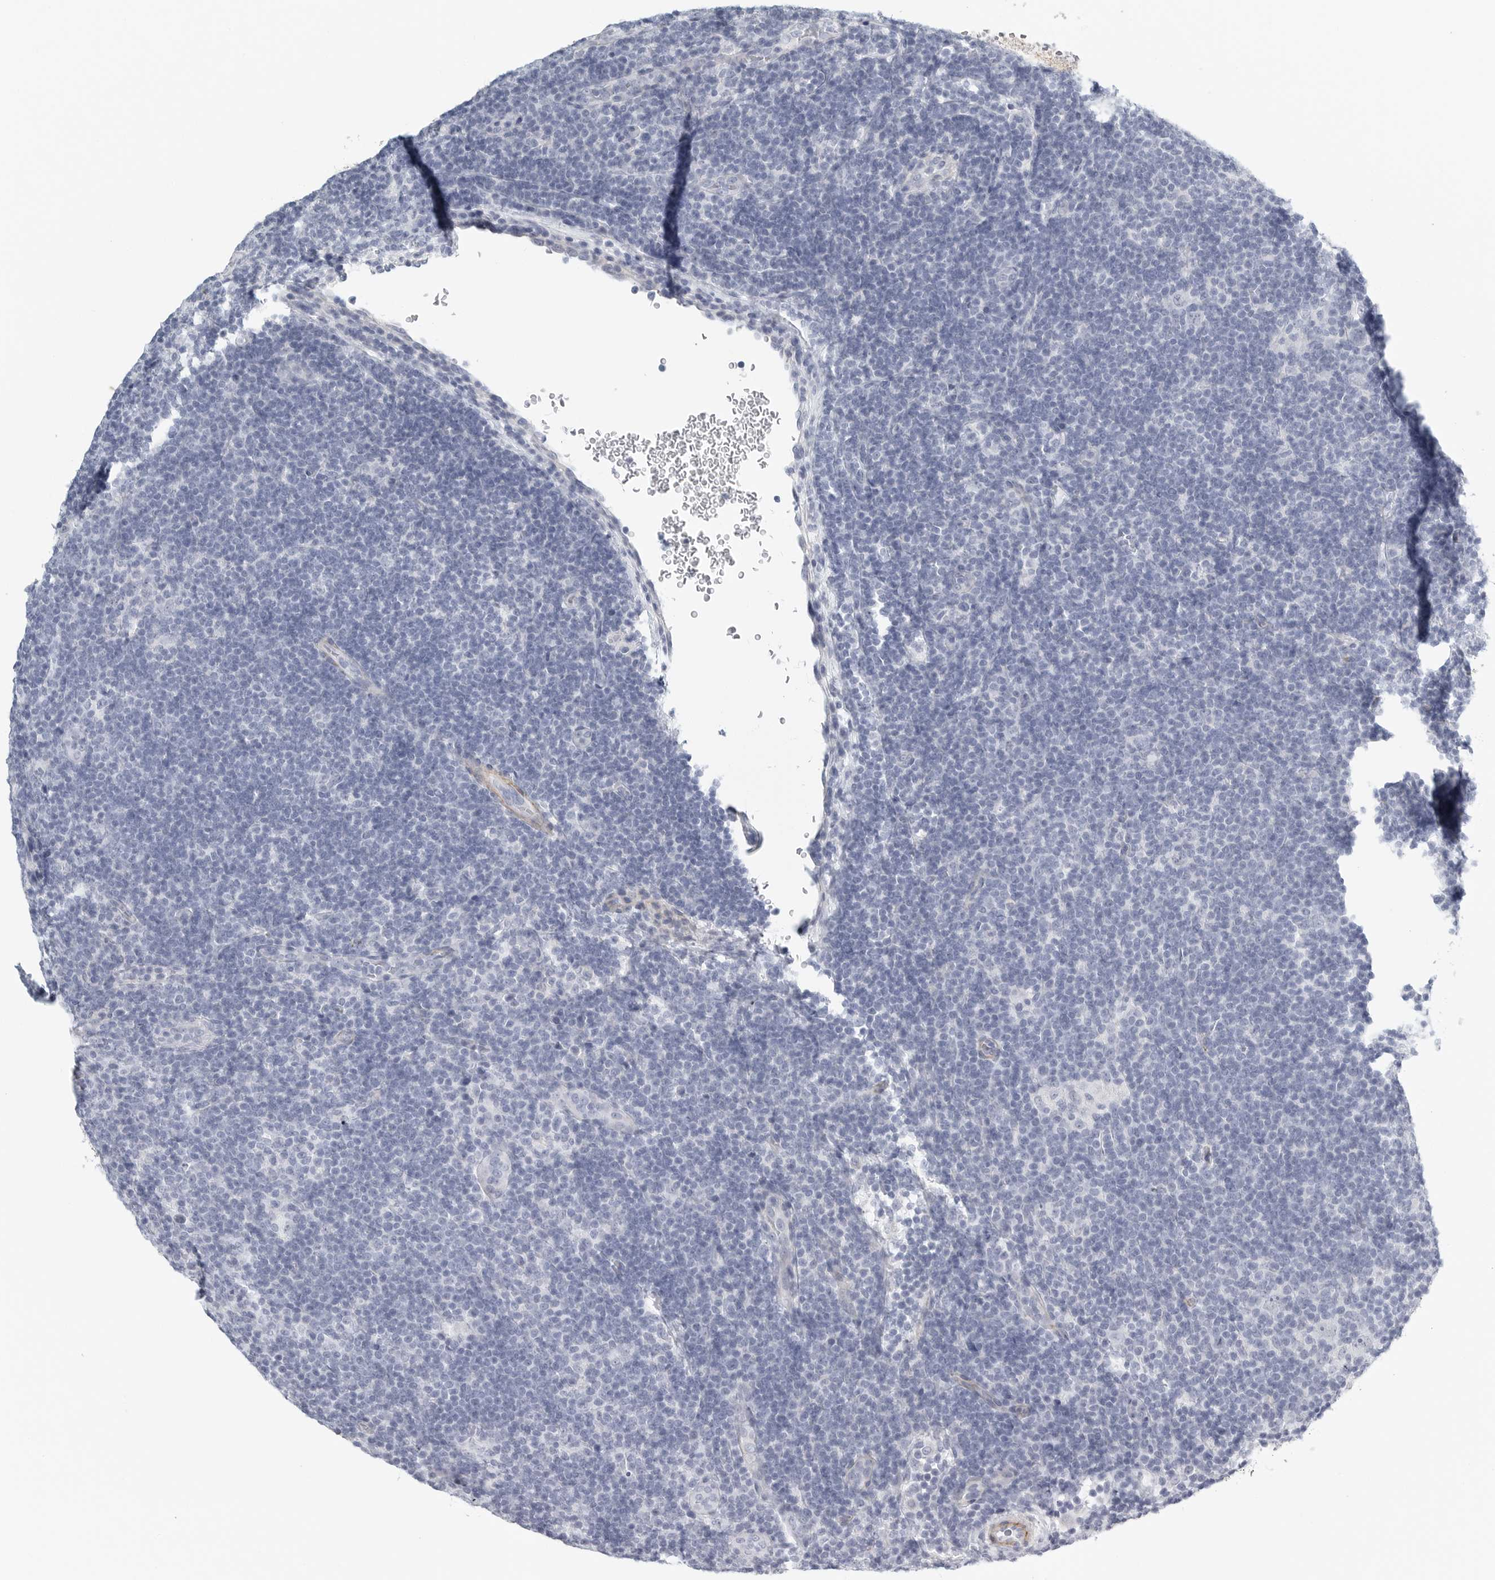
{"staining": {"intensity": "negative", "quantity": "none", "location": "none"}, "tissue": "lymphoma", "cell_type": "Tumor cells", "image_type": "cancer", "snomed": [{"axis": "morphology", "description": "Hodgkin's disease, NOS"}, {"axis": "topography", "description": "Lymph node"}], "caption": "Micrograph shows no significant protein expression in tumor cells of lymphoma.", "gene": "TNR", "patient": {"sex": "female", "age": 57}}